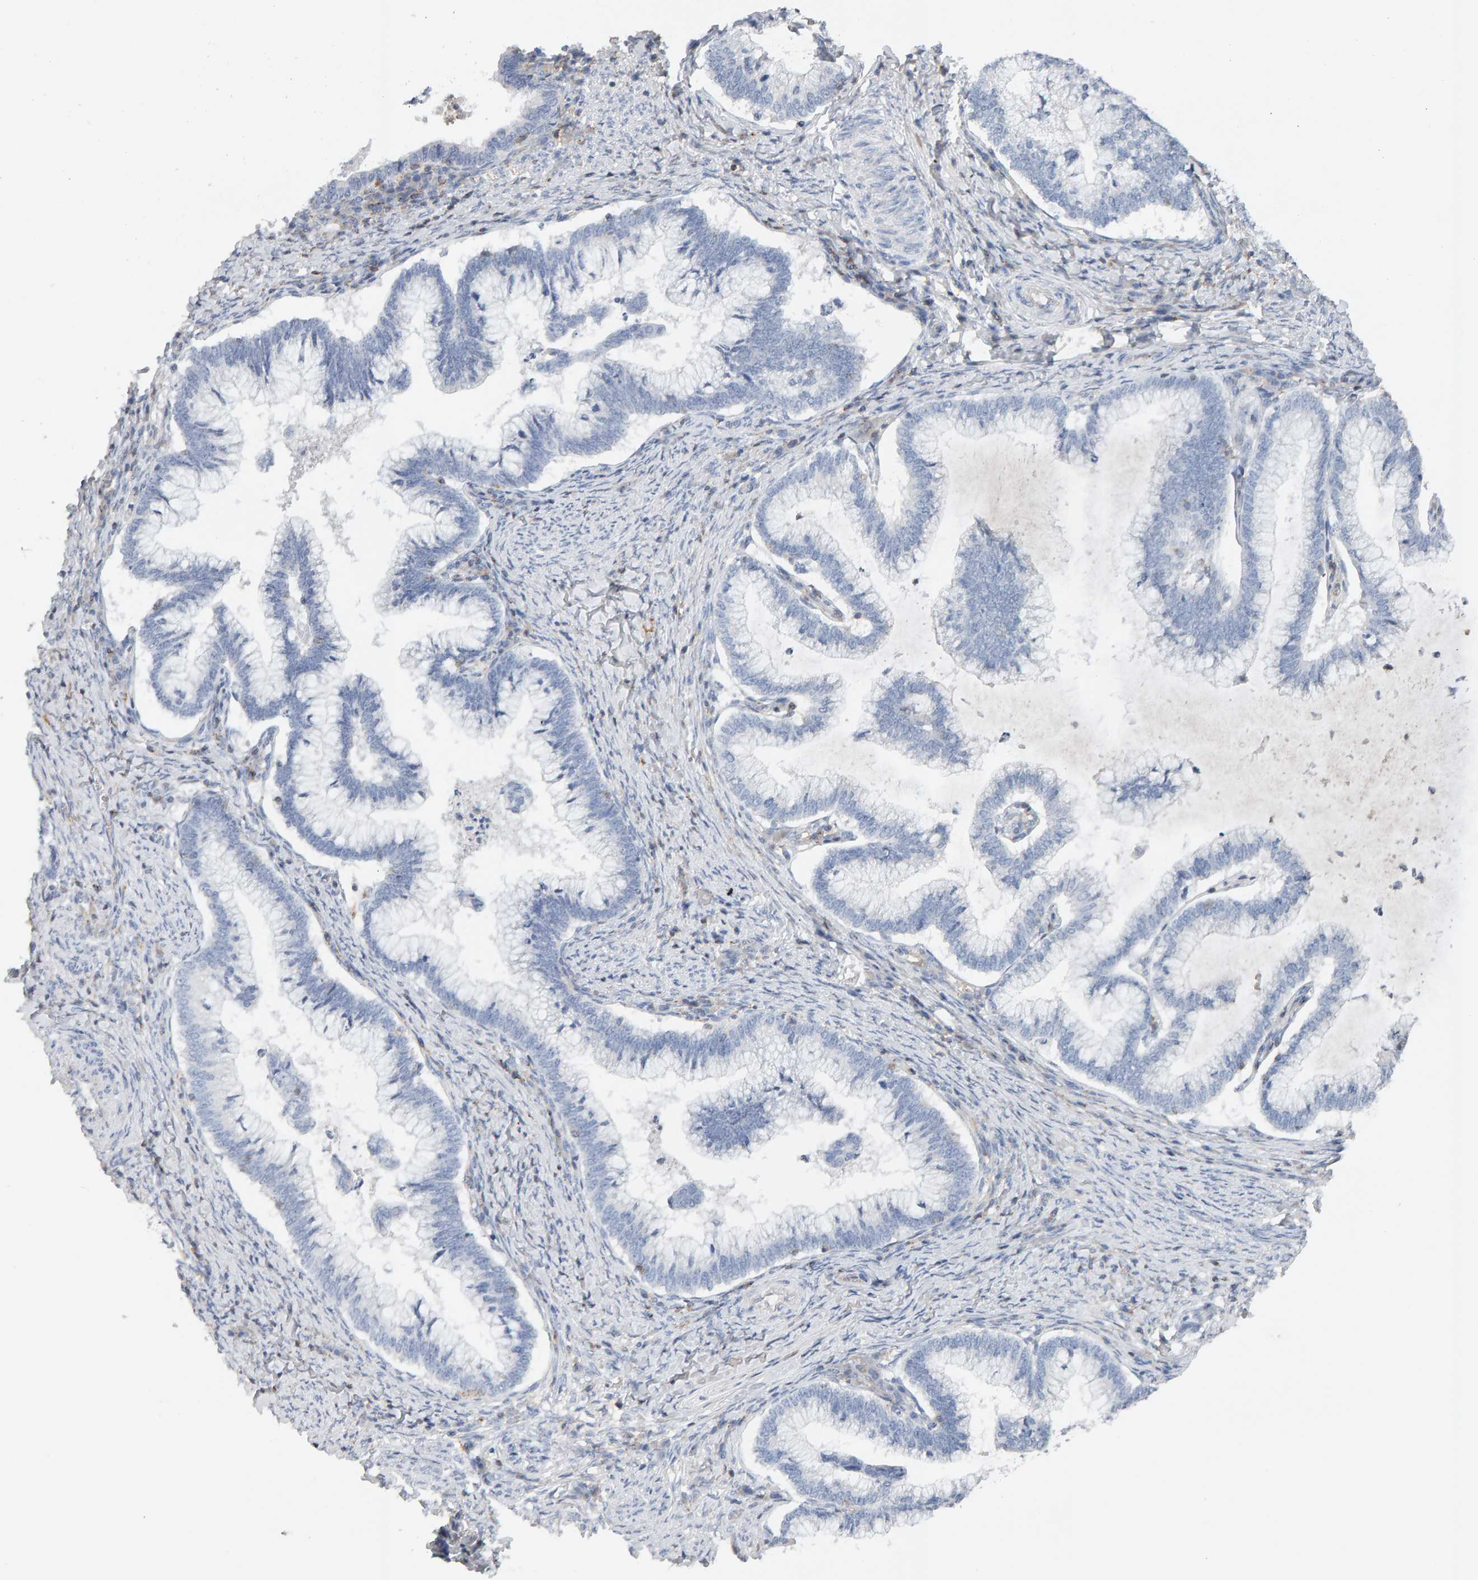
{"staining": {"intensity": "negative", "quantity": "none", "location": "none"}, "tissue": "cervical cancer", "cell_type": "Tumor cells", "image_type": "cancer", "snomed": [{"axis": "morphology", "description": "Adenocarcinoma, NOS"}, {"axis": "topography", "description": "Cervix"}], "caption": "High magnification brightfield microscopy of cervical adenocarcinoma stained with DAB (brown) and counterstained with hematoxylin (blue): tumor cells show no significant expression.", "gene": "FYN", "patient": {"sex": "female", "age": 36}}